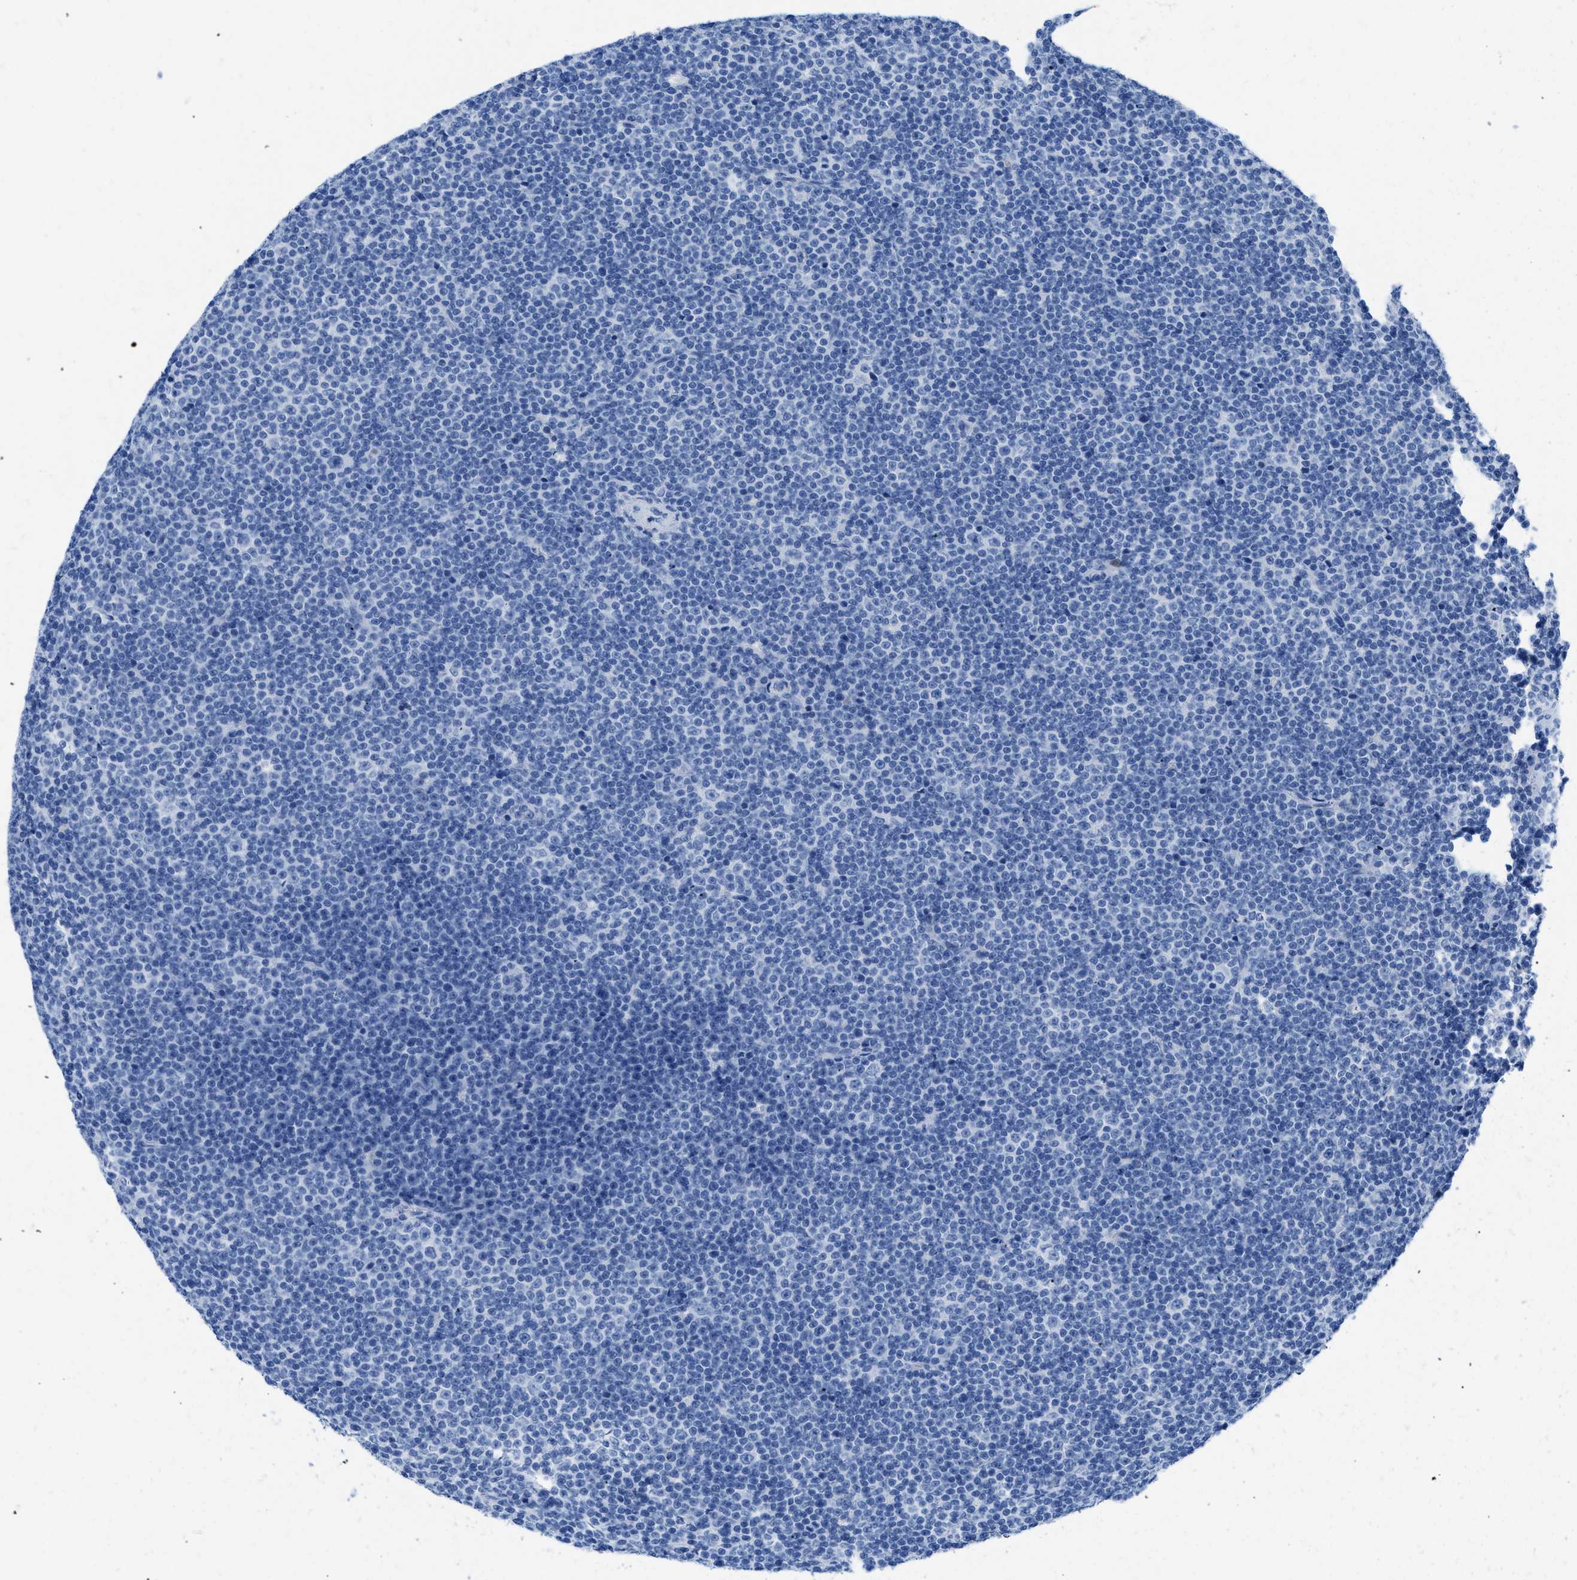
{"staining": {"intensity": "negative", "quantity": "none", "location": "none"}, "tissue": "lymphoma", "cell_type": "Tumor cells", "image_type": "cancer", "snomed": [{"axis": "morphology", "description": "Malignant lymphoma, non-Hodgkin's type, Low grade"}, {"axis": "topography", "description": "Lymph node"}], "caption": "High magnification brightfield microscopy of low-grade malignant lymphoma, non-Hodgkin's type stained with DAB (3,3'-diaminobenzidine) (brown) and counterstained with hematoxylin (blue): tumor cells show no significant expression. (Brightfield microscopy of DAB immunohistochemistry (IHC) at high magnification).", "gene": "COL3A1", "patient": {"sex": "female", "age": 67}}